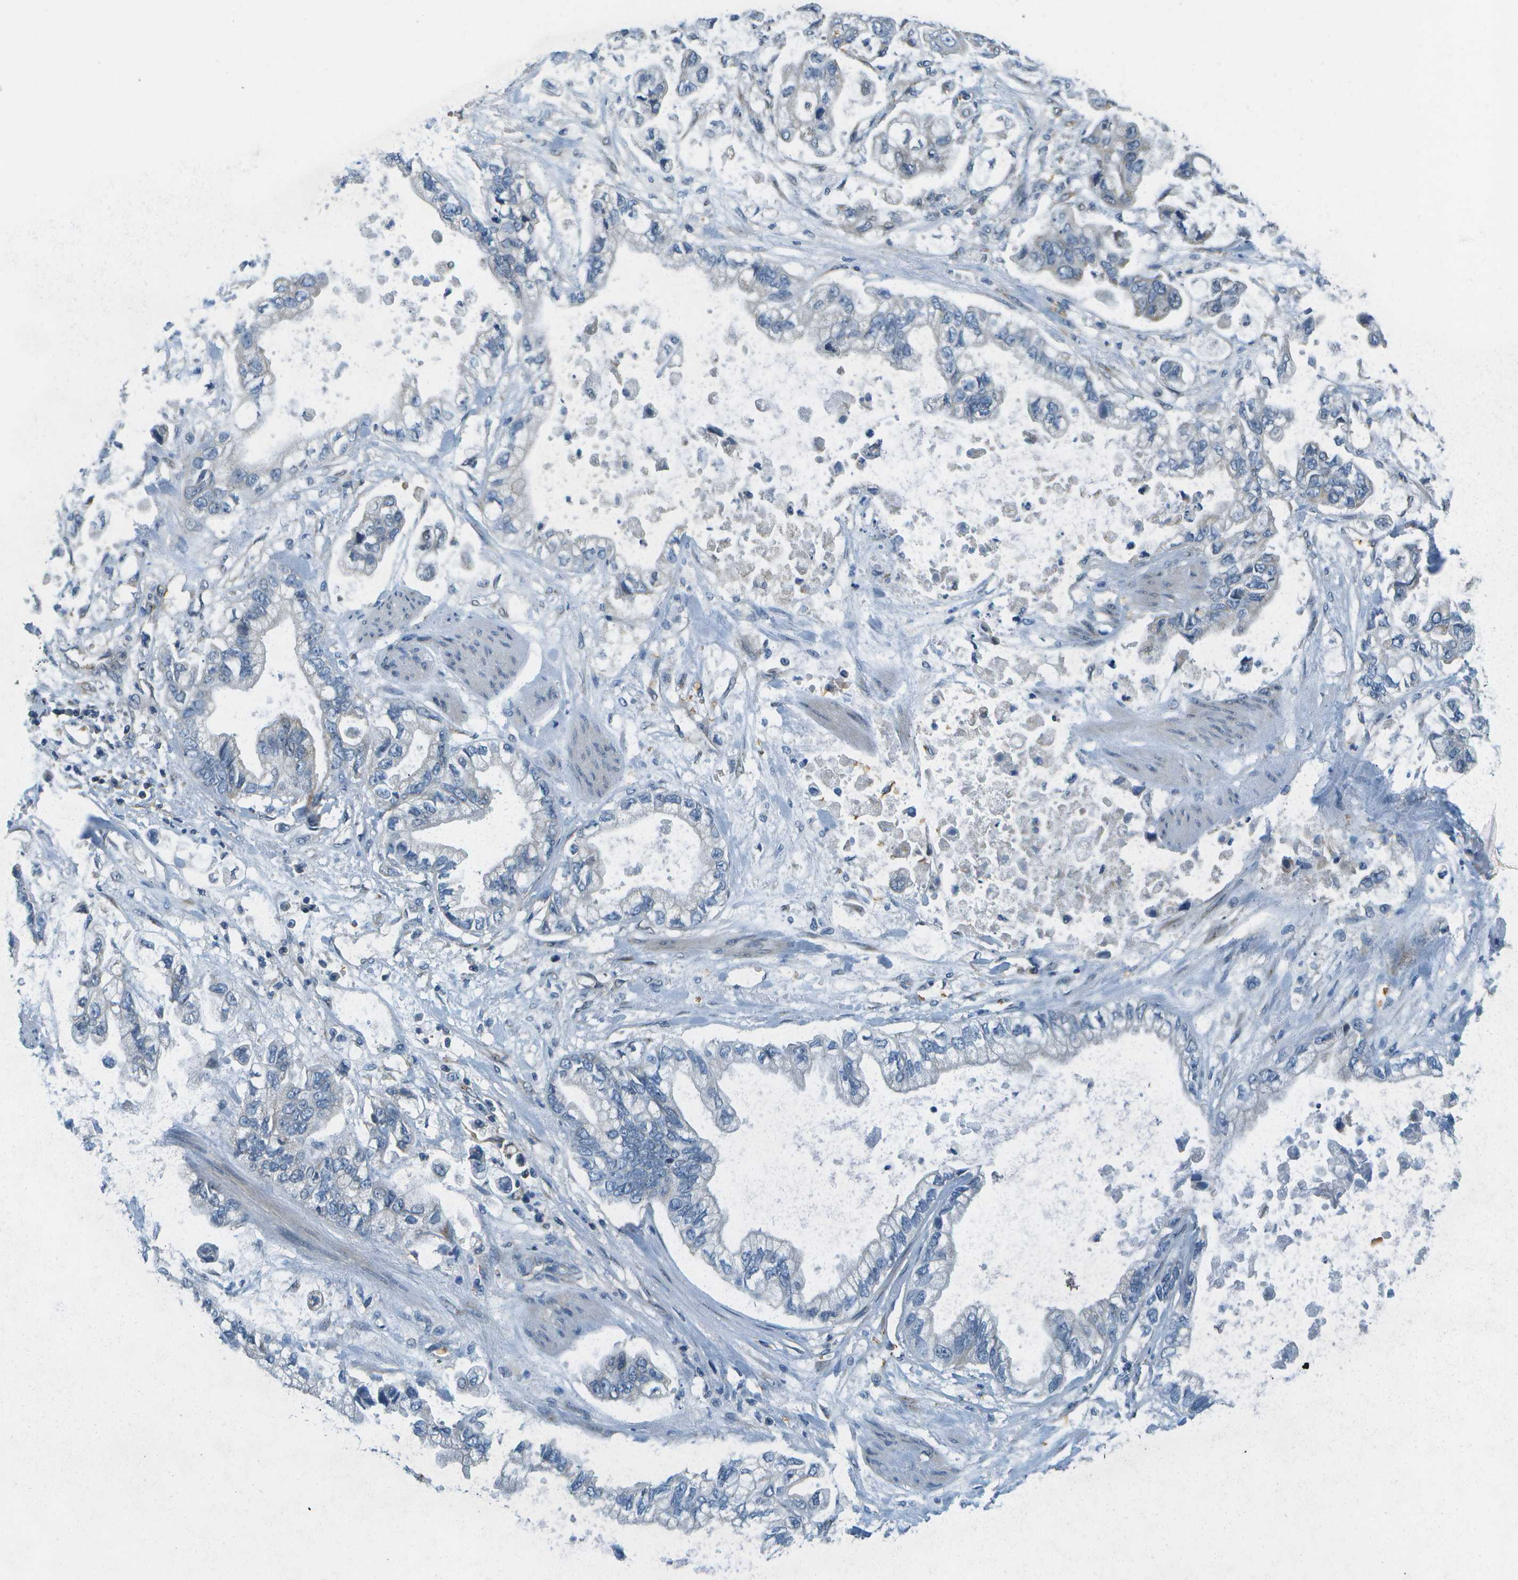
{"staining": {"intensity": "negative", "quantity": "none", "location": "none"}, "tissue": "stomach cancer", "cell_type": "Tumor cells", "image_type": "cancer", "snomed": [{"axis": "morphology", "description": "Normal tissue, NOS"}, {"axis": "morphology", "description": "Adenocarcinoma, NOS"}, {"axis": "topography", "description": "Stomach"}], "caption": "This image is of stomach adenocarcinoma stained with IHC to label a protein in brown with the nuclei are counter-stained blue. There is no expression in tumor cells. Brightfield microscopy of IHC stained with DAB (3,3'-diaminobenzidine) (brown) and hematoxylin (blue), captured at high magnification.", "gene": "CTIF", "patient": {"sex": "male", "age": 62}}